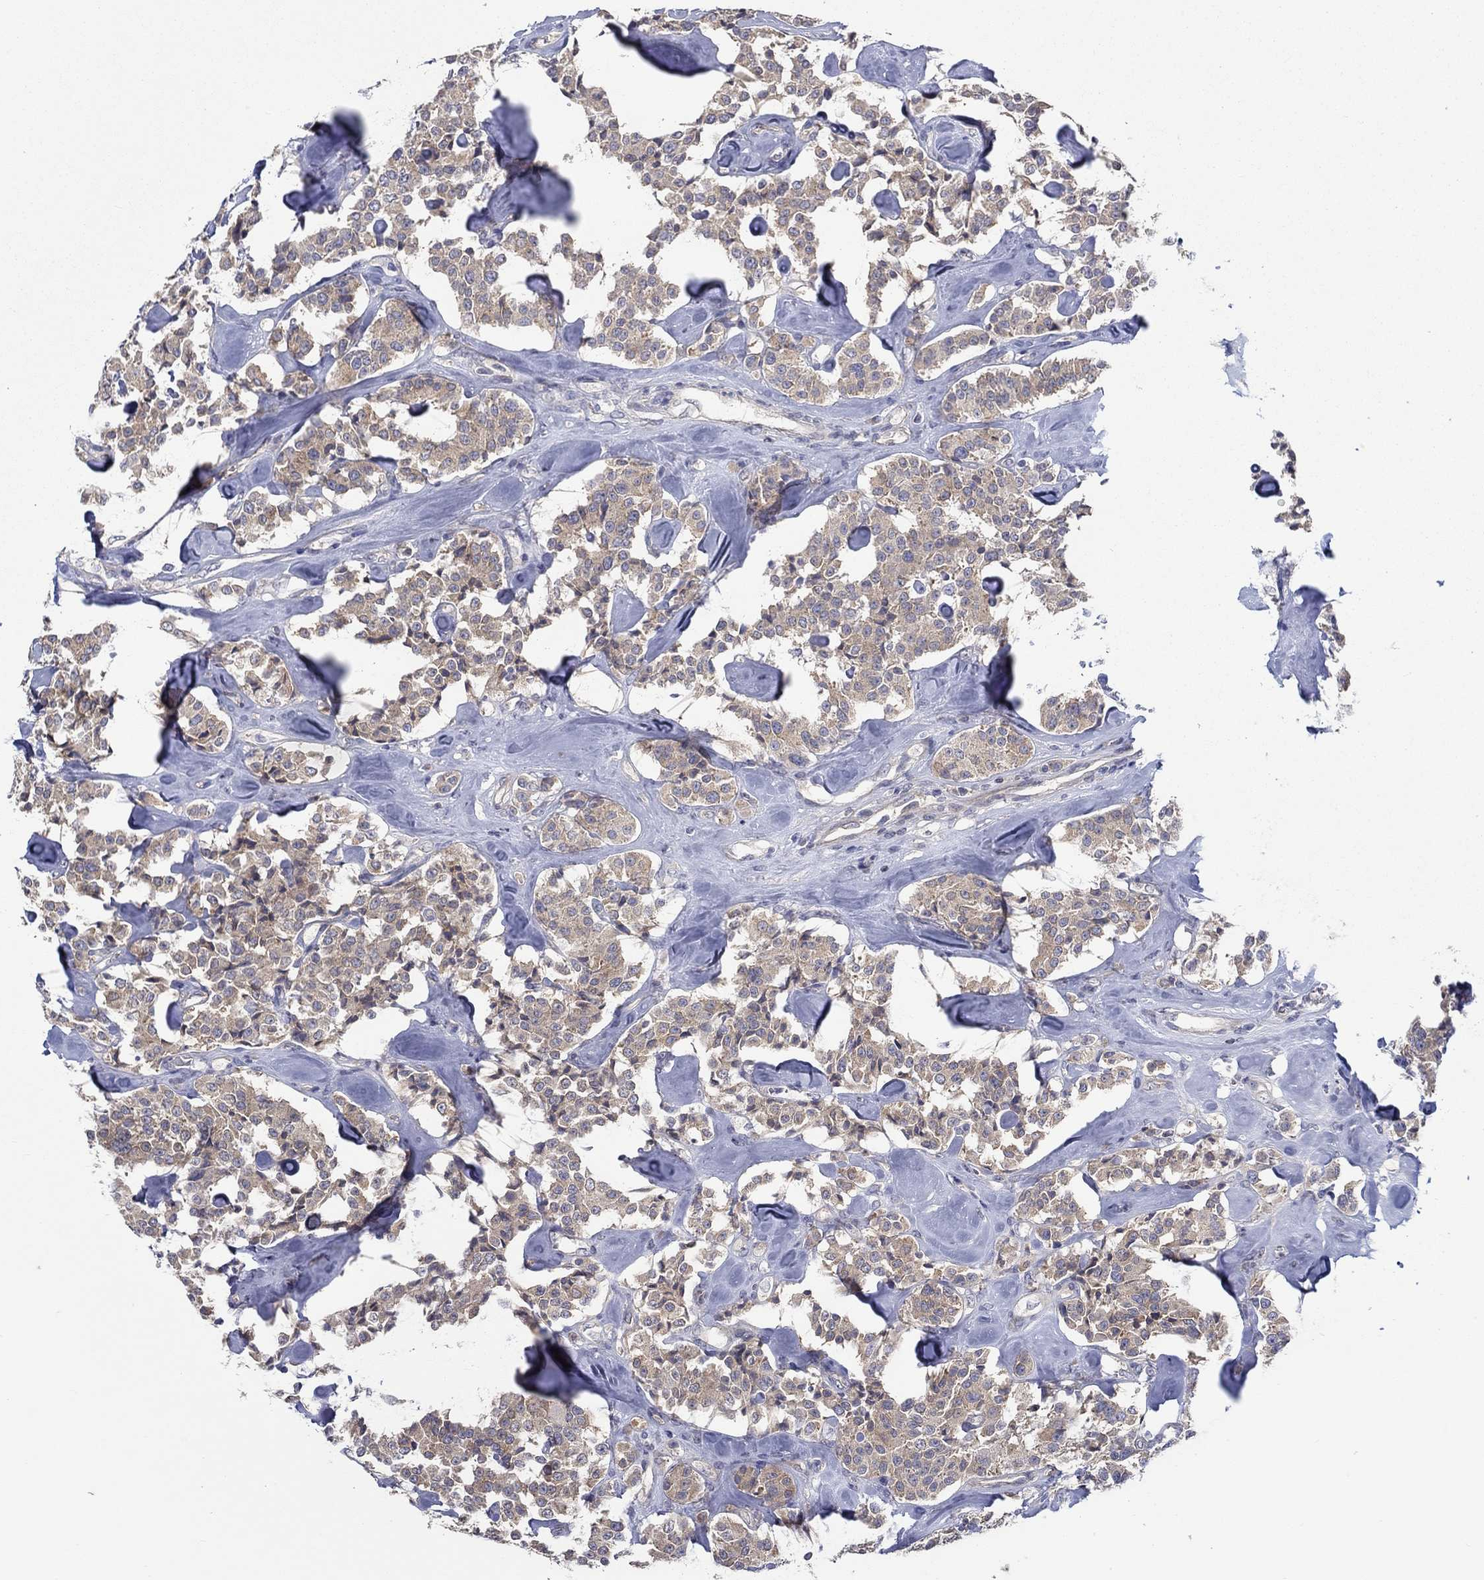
{"staining": {"intensity": "moderate", "quantity": ">75%", "location": "cytoplasmic/membranous"}, "tissue": "carcinoid", "cell_type": "Tumor cells", "image_type": "cancer", "snomed": [{"axis": "morphology", "description": "Carcinoid, malignant, NOS"}, {"axis": "topography", "description": "Pancreas"}], "caption": "This is an image of IHC staining of carcinoid, which shows moderate staining in the cytoplasmic/membranous of tumor cells.", "gene": "ERMP1", "patient": {"sex": "male", "age": 41}}